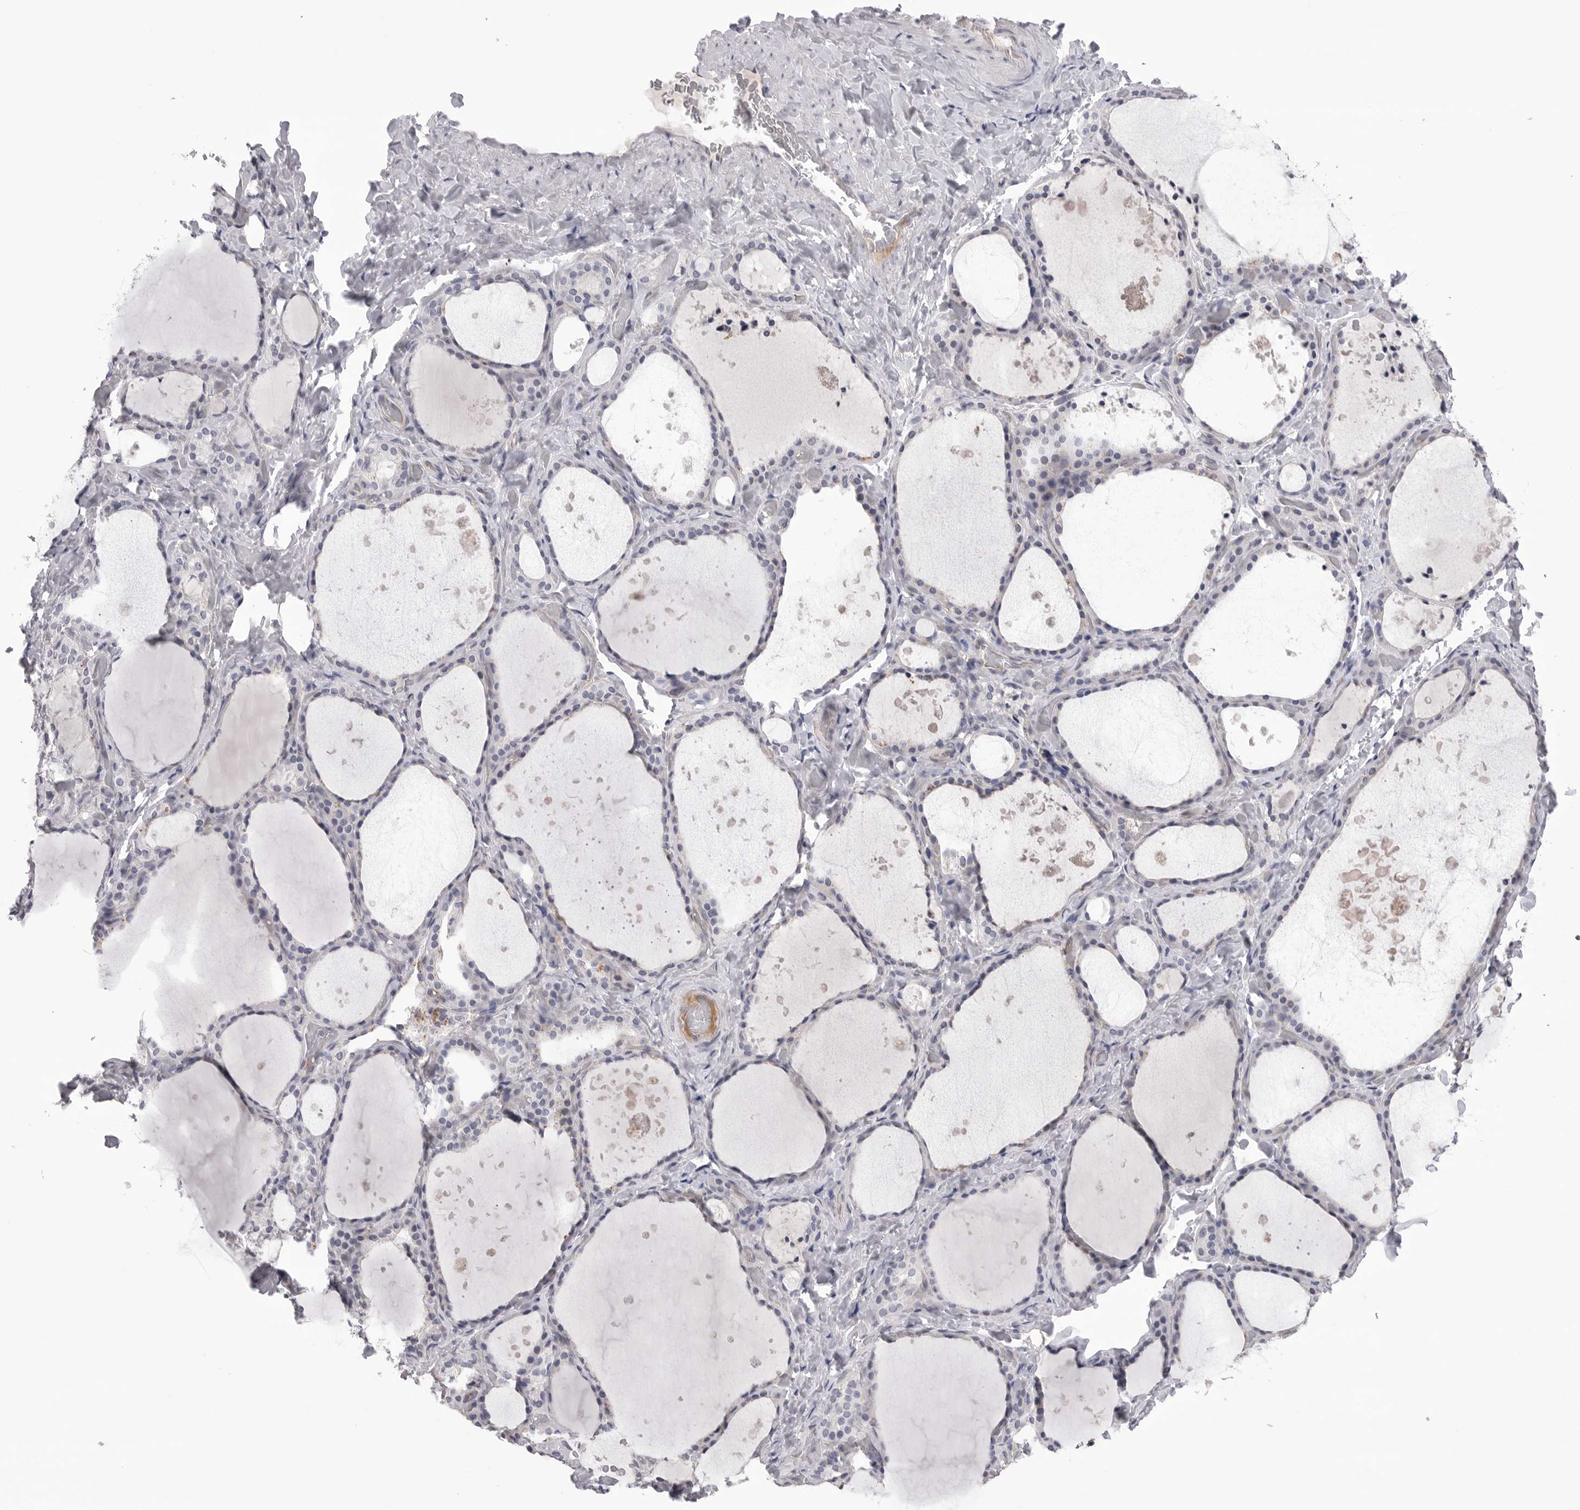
{"staining": {"intensity": "negative", "quantity": "none", "location": "none"}, "tissue": "thyroid gland", "cell_type": "Glandular cells", "image_type": "normal", "snomed": [{"axis": "morphology", "description": "Normal tissue, NOS"}, {"axis": "topography", "description": "Thyroid gland"}], "caption": "Immunohistochemical staining of benign human thyroid gland displays no significant staining in glandular cells. (Brightfield microscopy of DAB (3,3'-diaminobenzidine) IHC at high magnification).", "gene": "DLGAP3", "patient": {"sex": "female", "age": 44}}